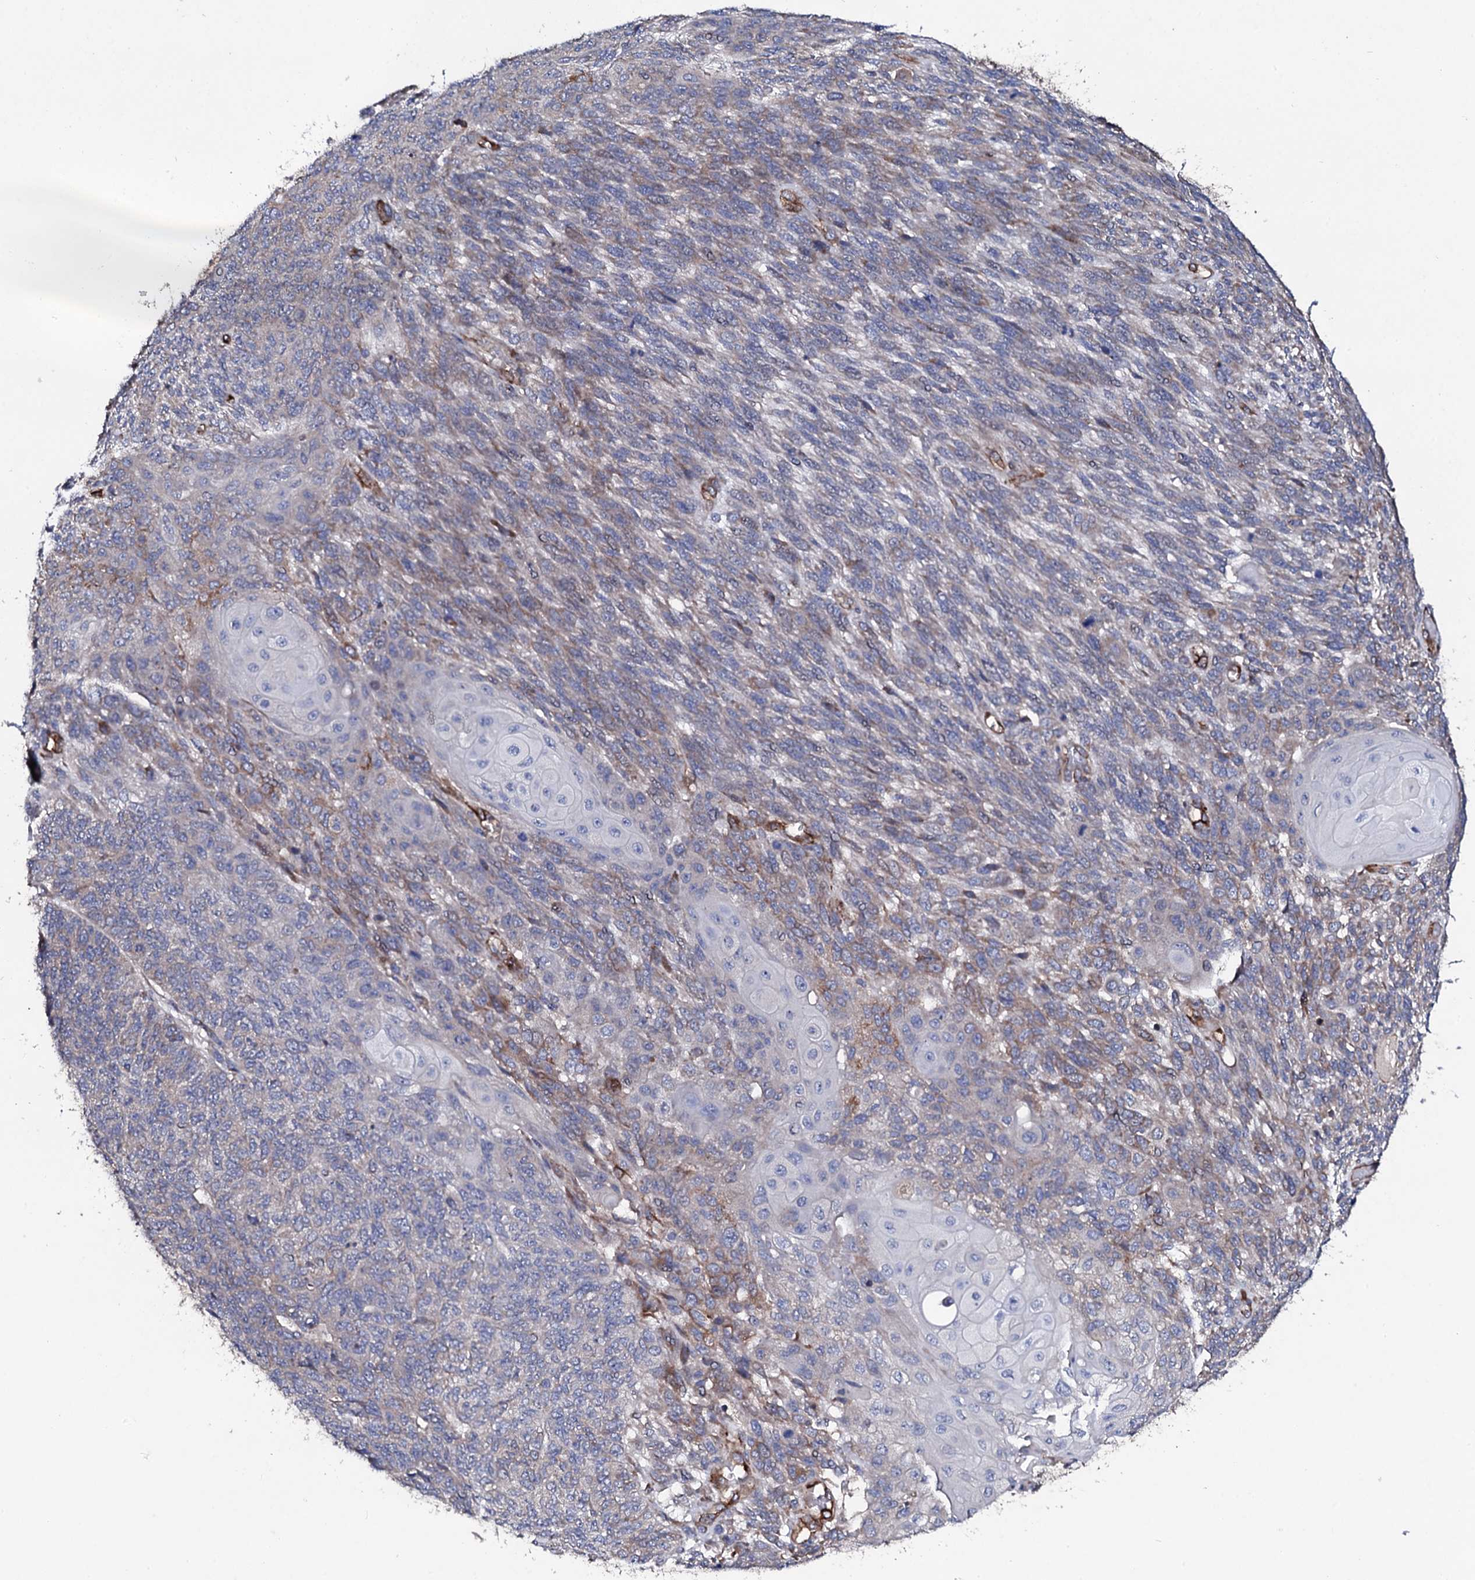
{"staining": {"intensity": "weak", "quantity": "<25%", "location": "cytoplasmic/membranous"}, "tissue": "endometrial cancer", "cell_type": "Tumor cells", "image_type": "cancer", "snomed": [{"axis": "morphology", "description": "Adenocarcinoma, NOS"}, {"axis": "topography", "description": "Endometrium"}], "caption": "Tumor cells are negative for protein expression in human endometrial adenocarcinoma.", "gene": "DBX1", "patient": {"sex": "female", "age": 32}}